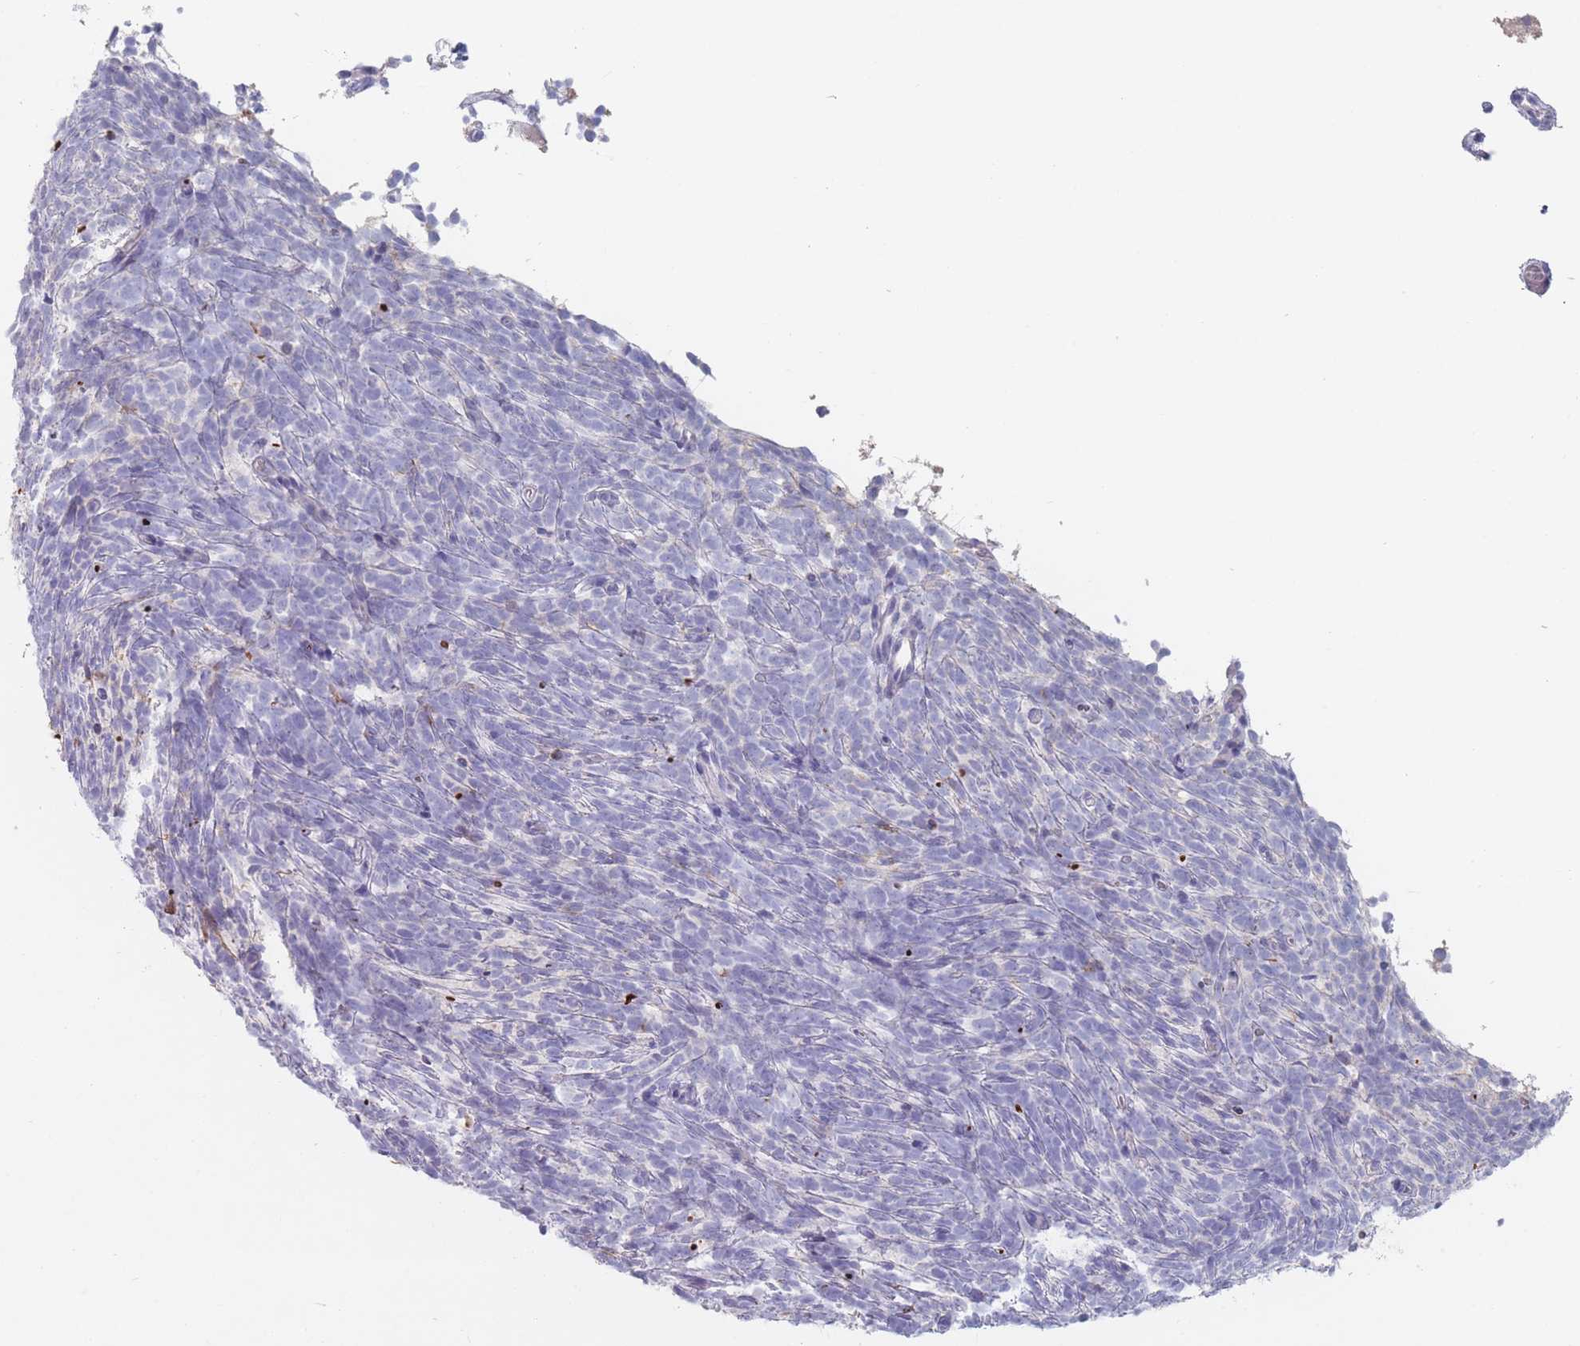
{"staining": {"intensity": "negative", "quantity": "none", "location": "none"}, "tissue": "glioma", "cell_type": "Tumor cells", "image_type": "cancer", "snomed": [{"axis": "morphology", "description": "Glioma, malignant, Low grade"}, {"axis": "topography", "description": "Brain"}], "caption": "DAB (3,3'-diaminobenzidine) immunohistochemical staining of human malignant glioma (low-grade) displays no significant positivity in tumor cells.", "gene": "ATP1A3", "patient": {"sex": "female", "age": 1}}